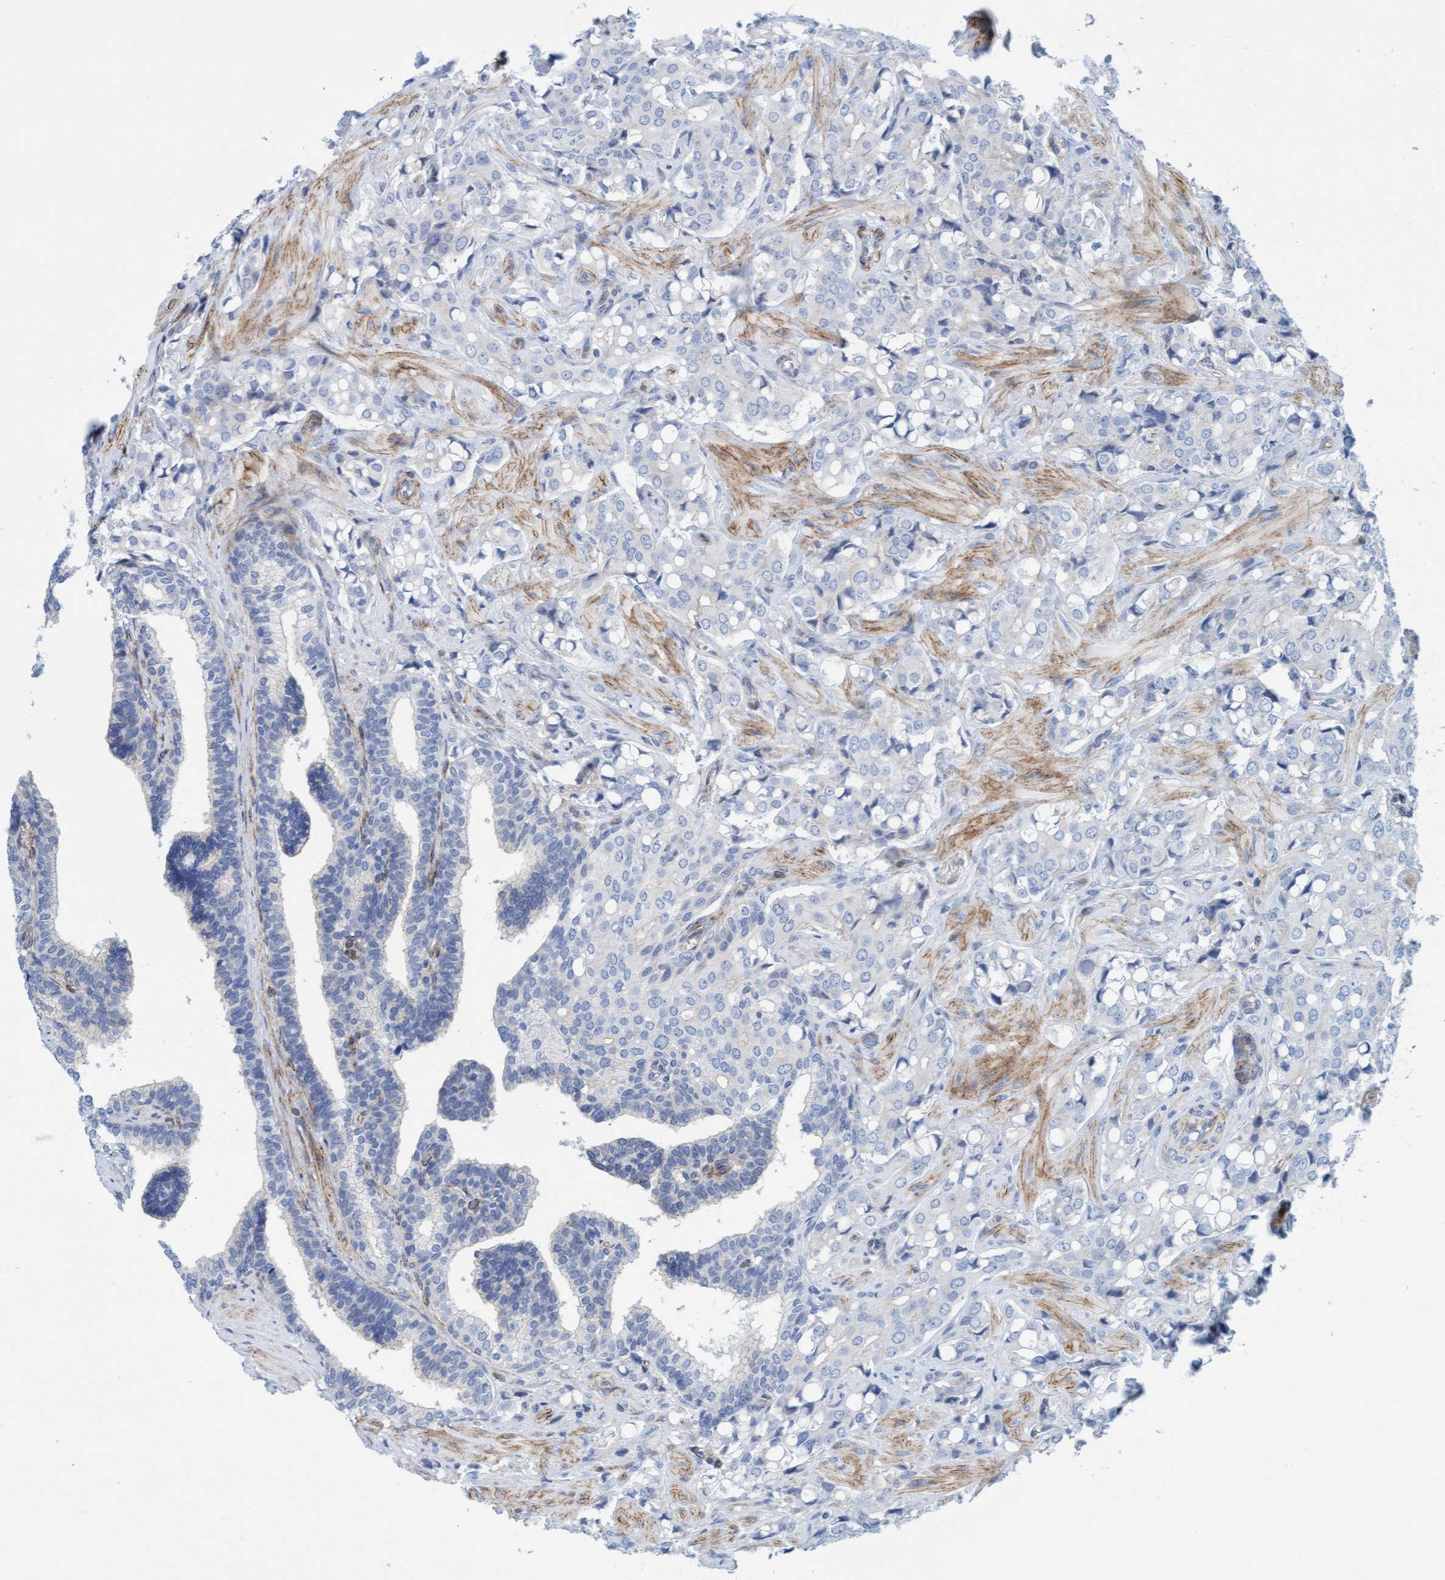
{"staining": {"intensity": "negative", "quantity": "none", "location": "none"}, "tissue": "prostate cancer", "cell_type": "Tumor cells", "image_type": "cancer", "snomed": [{"axis": "morphology", "description": "Adenocarcinoma, High grade"}, {"axis": "topography", "description": "Prostate"}], "caption": "Image shows no significant protein positivity in tumor cells of prostate cancer (adenocarcinoma (high-grade)). (DAB (3,3'-diaminobenzidine) IHC, high magnification).", "gene": "MTFR1", "patient": {"sex": "male", "age": 52}}